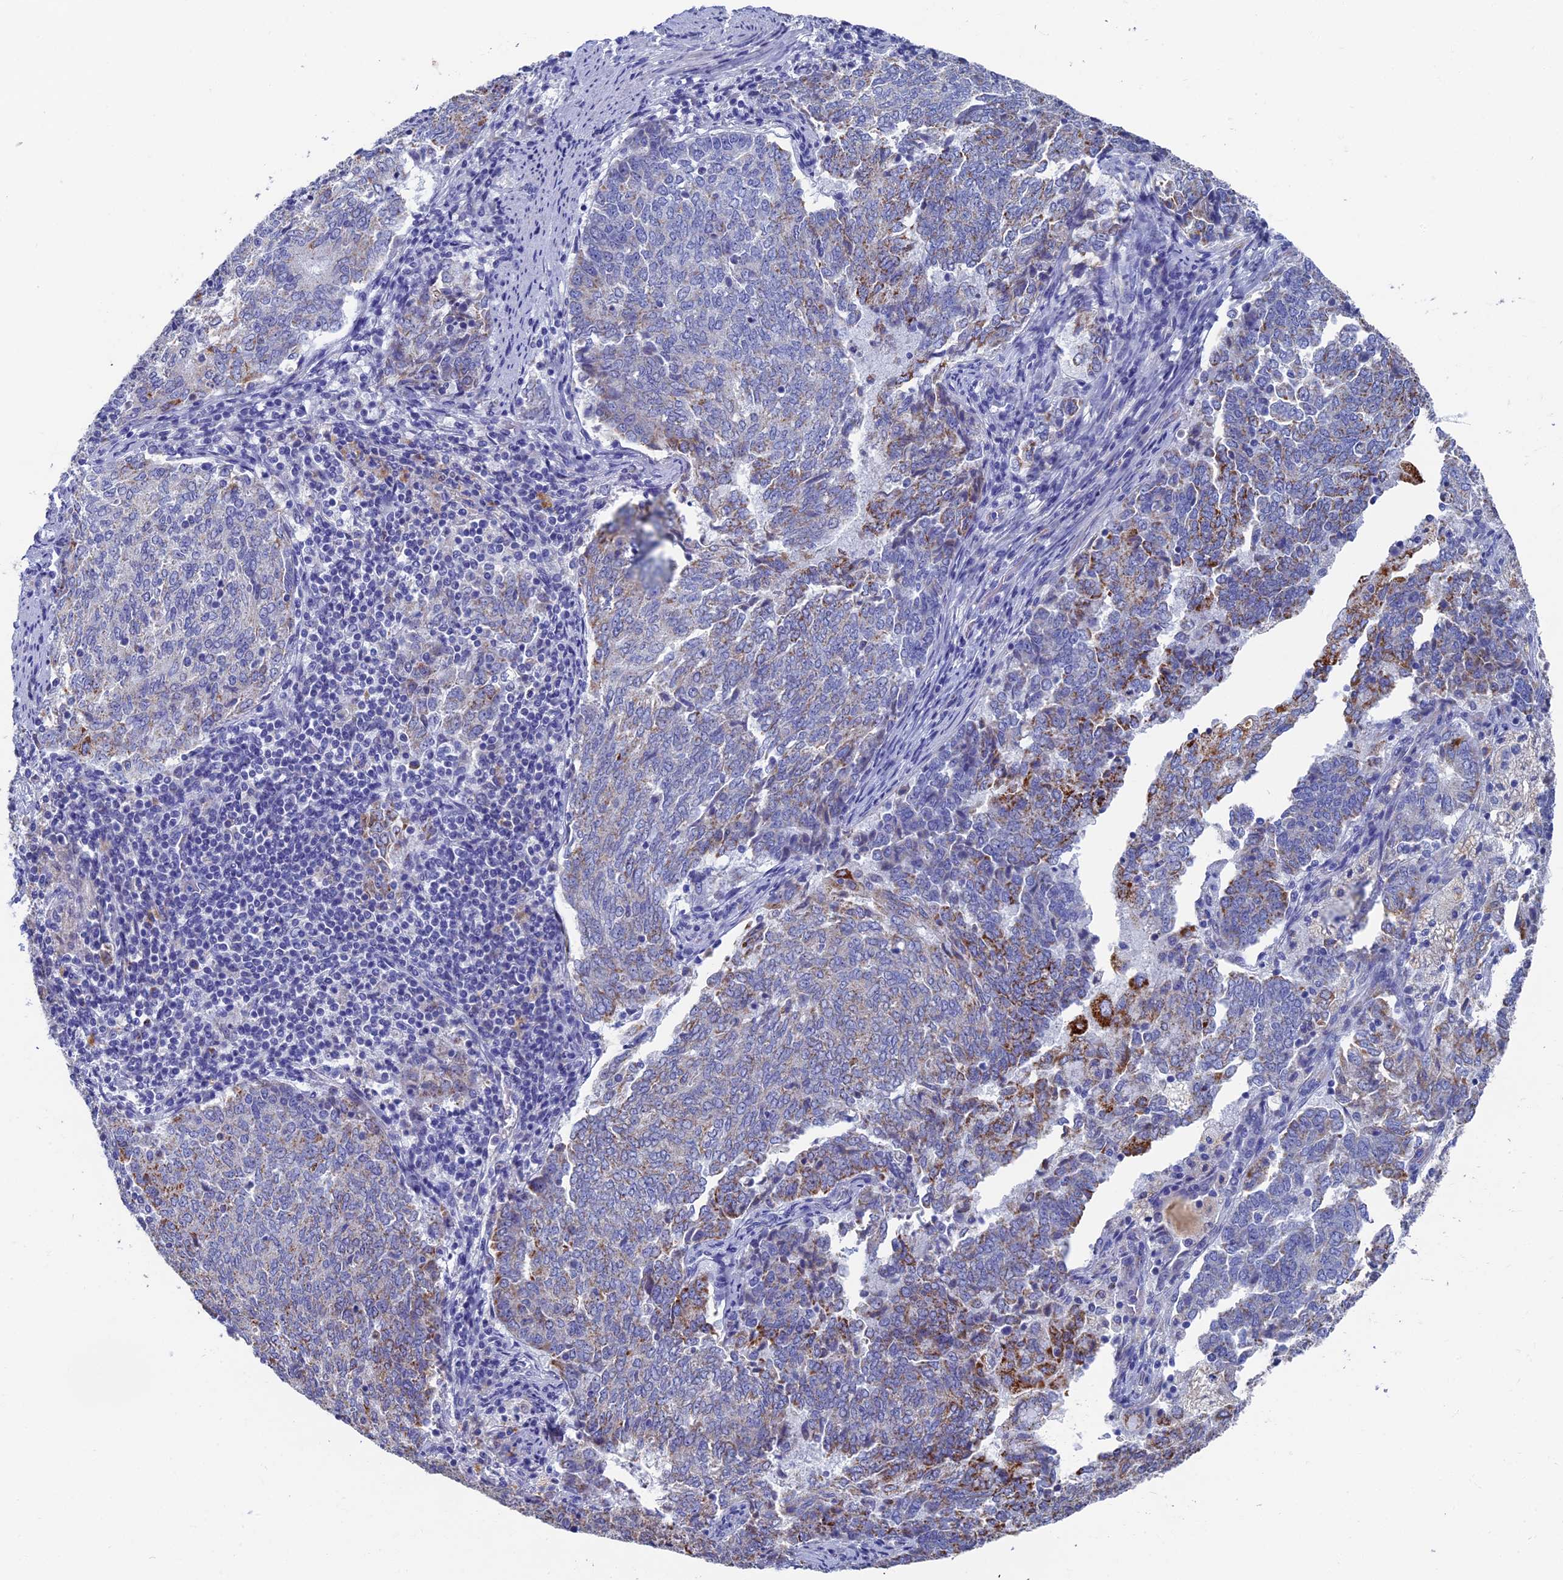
{"staining": {"intensity": "moderate", "quantity": "<25%", "location": "cytoplasmic/membranous"}, "tissue": "endometrial cancer", "cell_type": "Tumor cells", "image_type": "cancer", "snomed": [{"axis": "morphology", "description": "Adenocarcinoma, NOS"}, {"axis": "topography", "description": "Endometrium"}], "caption": "Endometrial cancer (adenocarcinoma) stained with a protein marker displays moderate staining in tumor cells.", "gene": "OAT", "patient": {"sex": "female", "age": 80}}